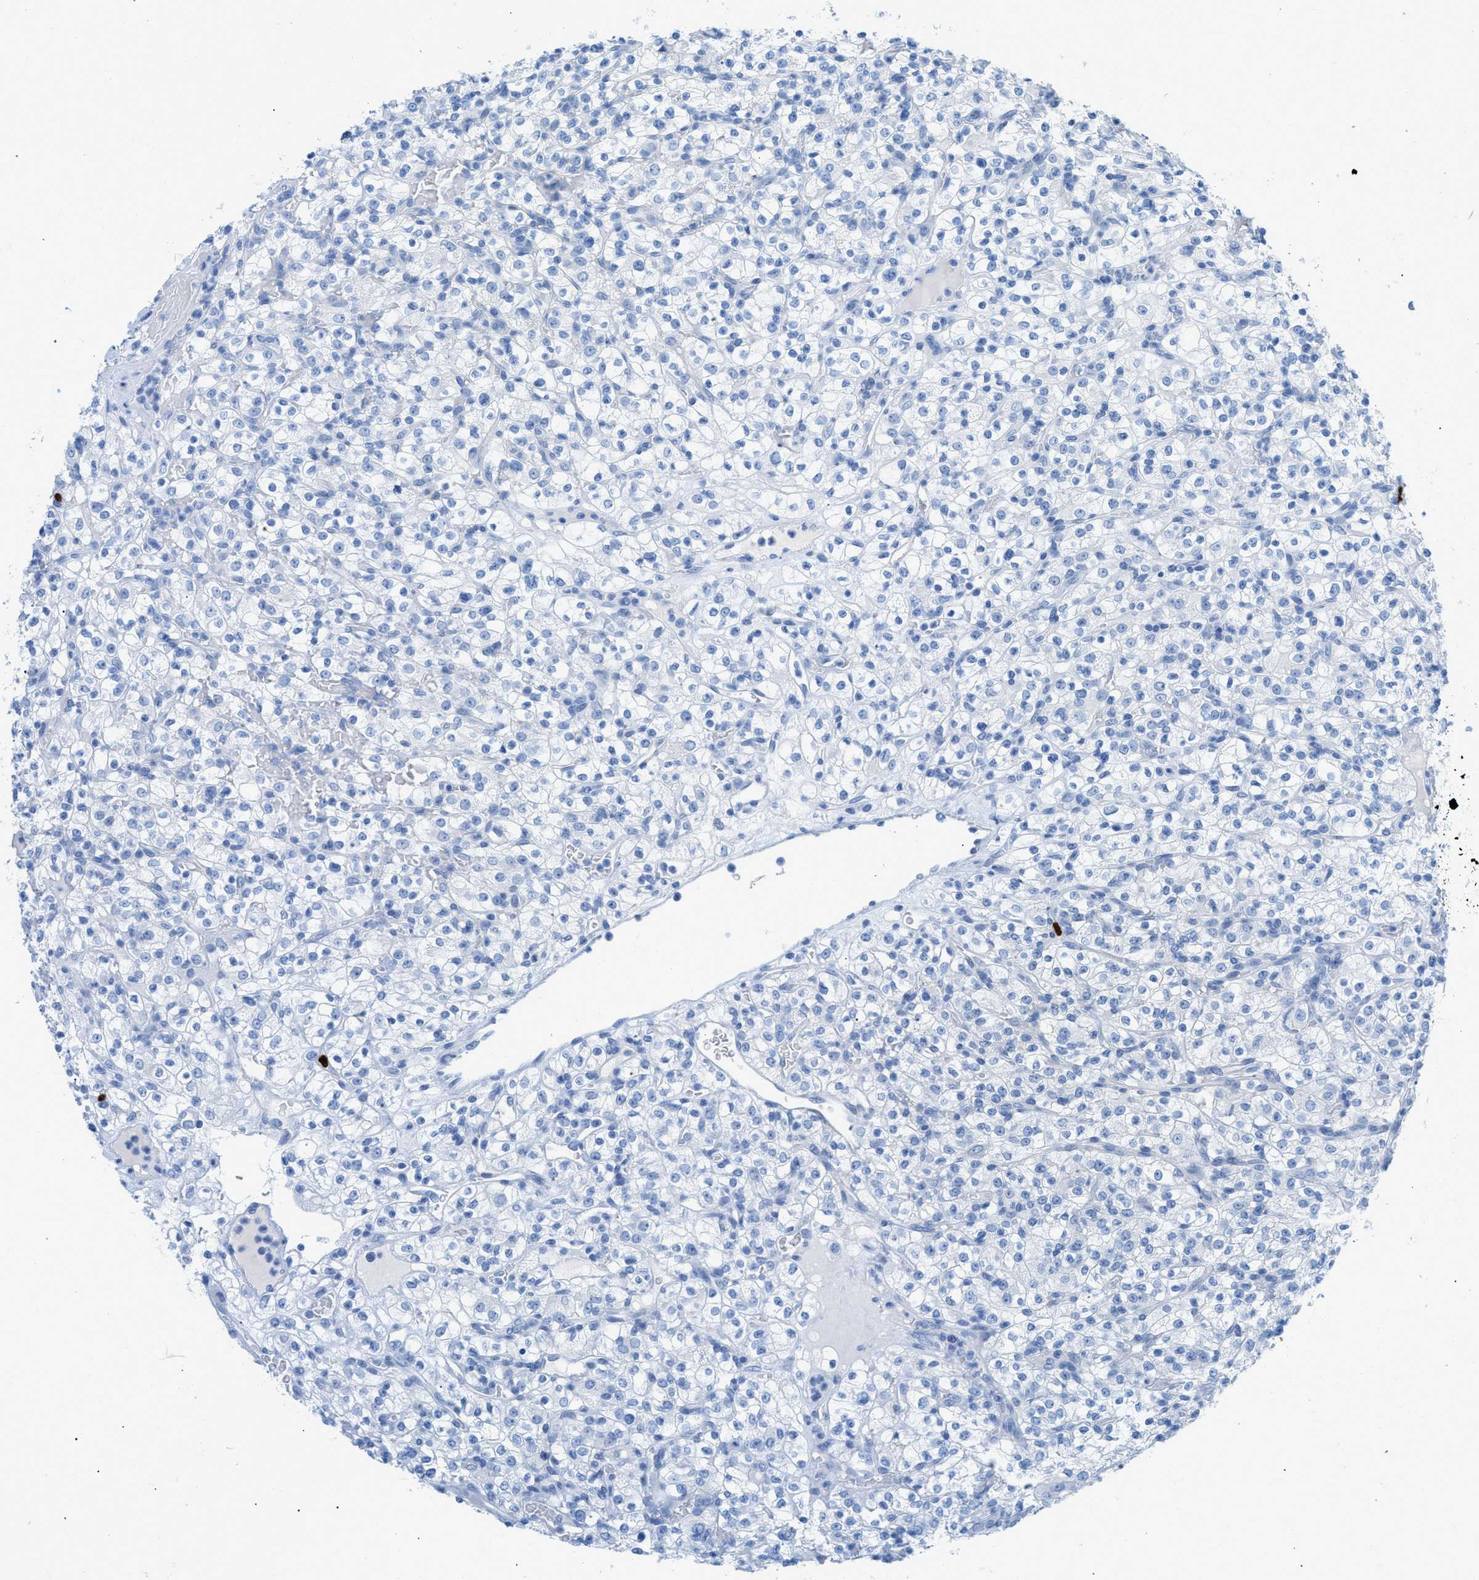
{"staining": {"intensity": "negative", "quantity": "none", "location": "none"}, "tissue": "renal cancer", "cell_type": "Tumor cells", "image_type": "cancer", "snomed": [{"axis": "morphology", "description": "Normal tissue, NOS"}, {"axis": "morphology", "description": "Adenocarcinoma, NOS"}, {"axis": "topography", "description": "Kidney"}], "caption": "Renal cancer (adenocarcinoma) stained for a protein using immunohistochemistry (IHC) reveals no positivity tumor cells.", "gene": "TCL1A", "patient": {"sex": "female", "age": 72}}